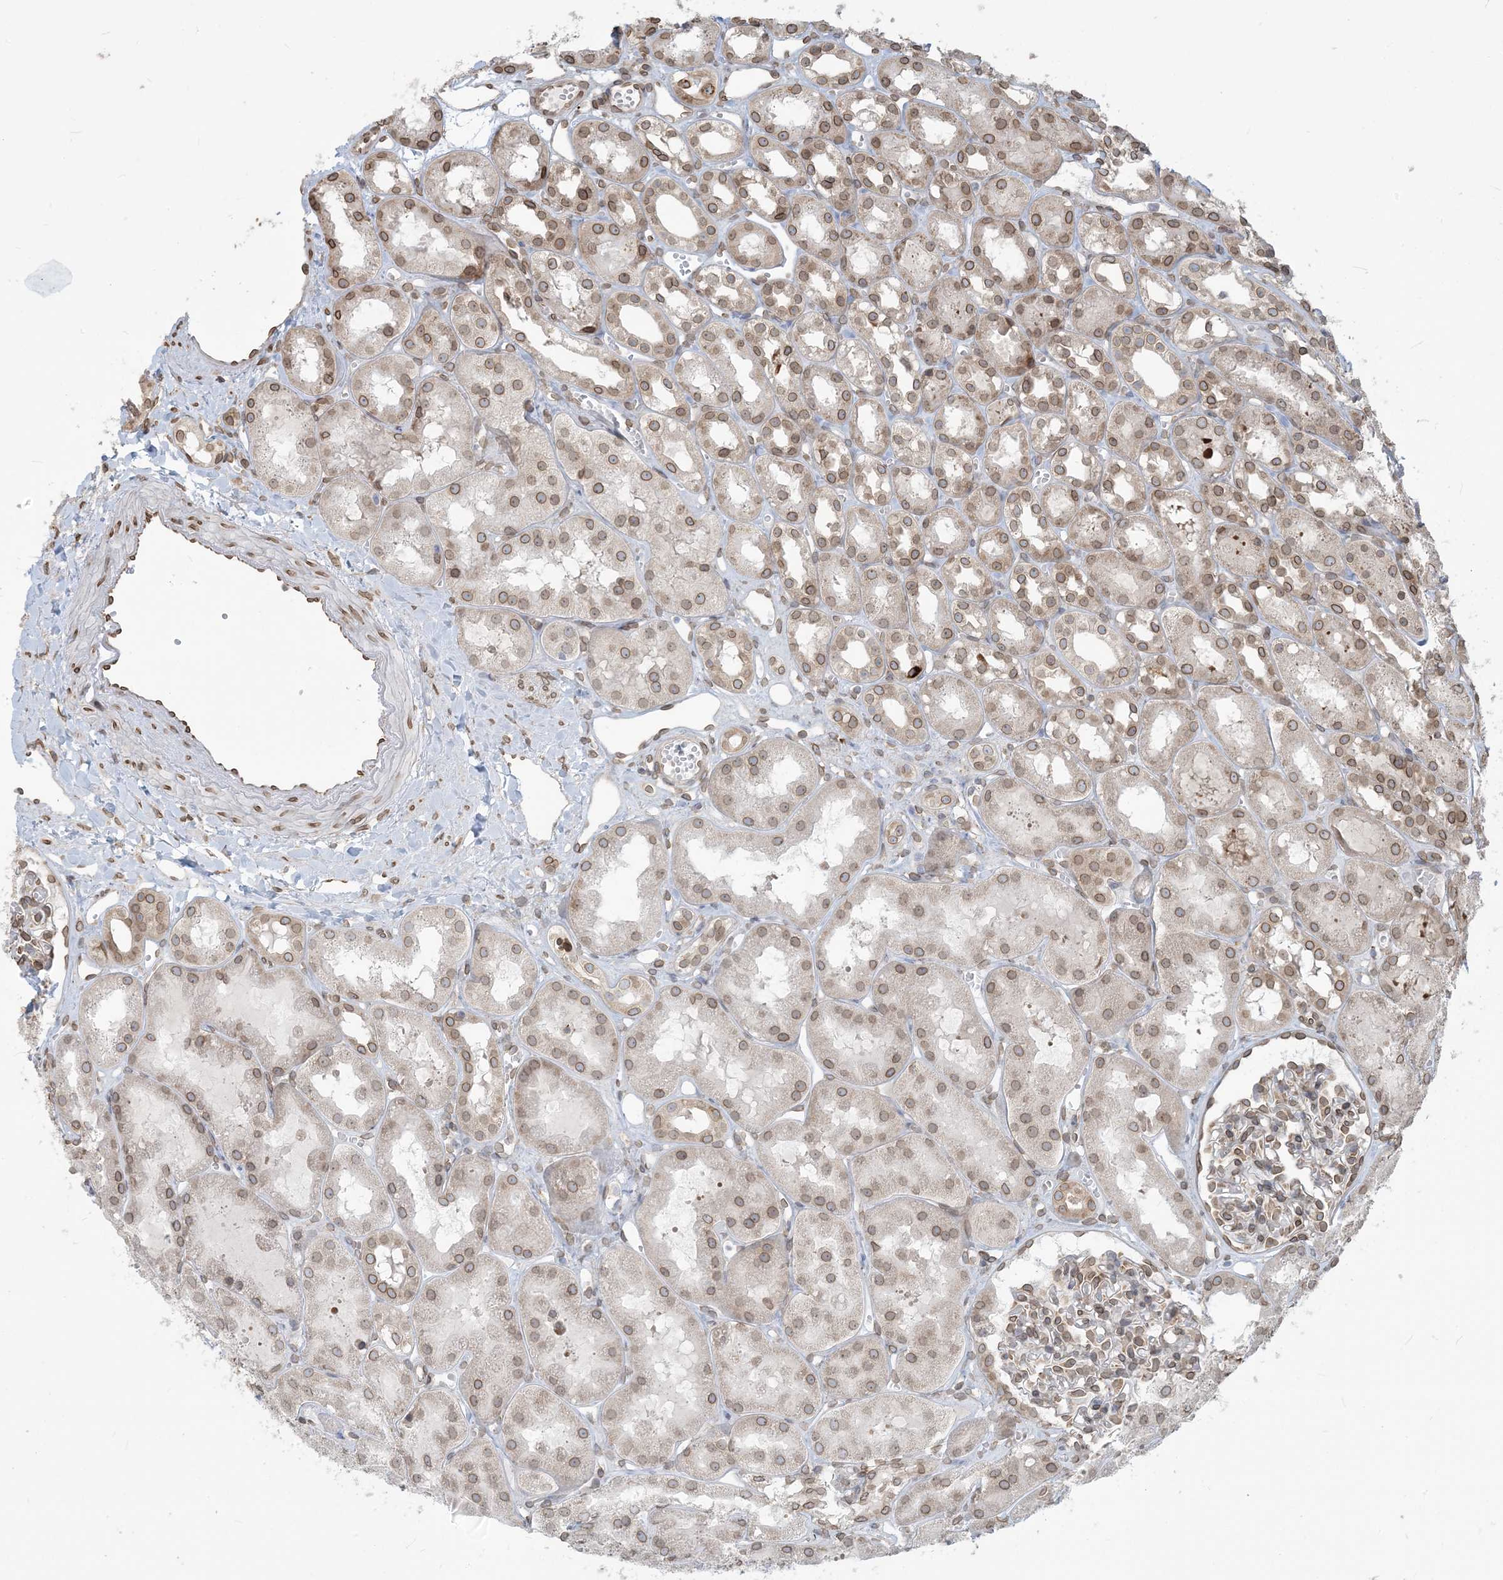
{"staining": {"intensity": "moderate", "quantity": "25%-75%", "location": "cytoplasmic/membranous,nuclear"}, "tissue": "kidney", "cell_type": "Cells in glomeruli", "image_type": "normal", "snomed": [{"axis": "morphology", "description": "Normal tissue, NOS"}, {"axis": "topography", "description": "Kidney"}], "caption": "Brown immunohistochemical staining in unremarkable kidney displays moderate cytoplasmic/membranous,nuclear staining in about 25%-75% of cells in glomeruli.", "gene": "WWP1", "patient": {"sex": "male", "age": 16}}